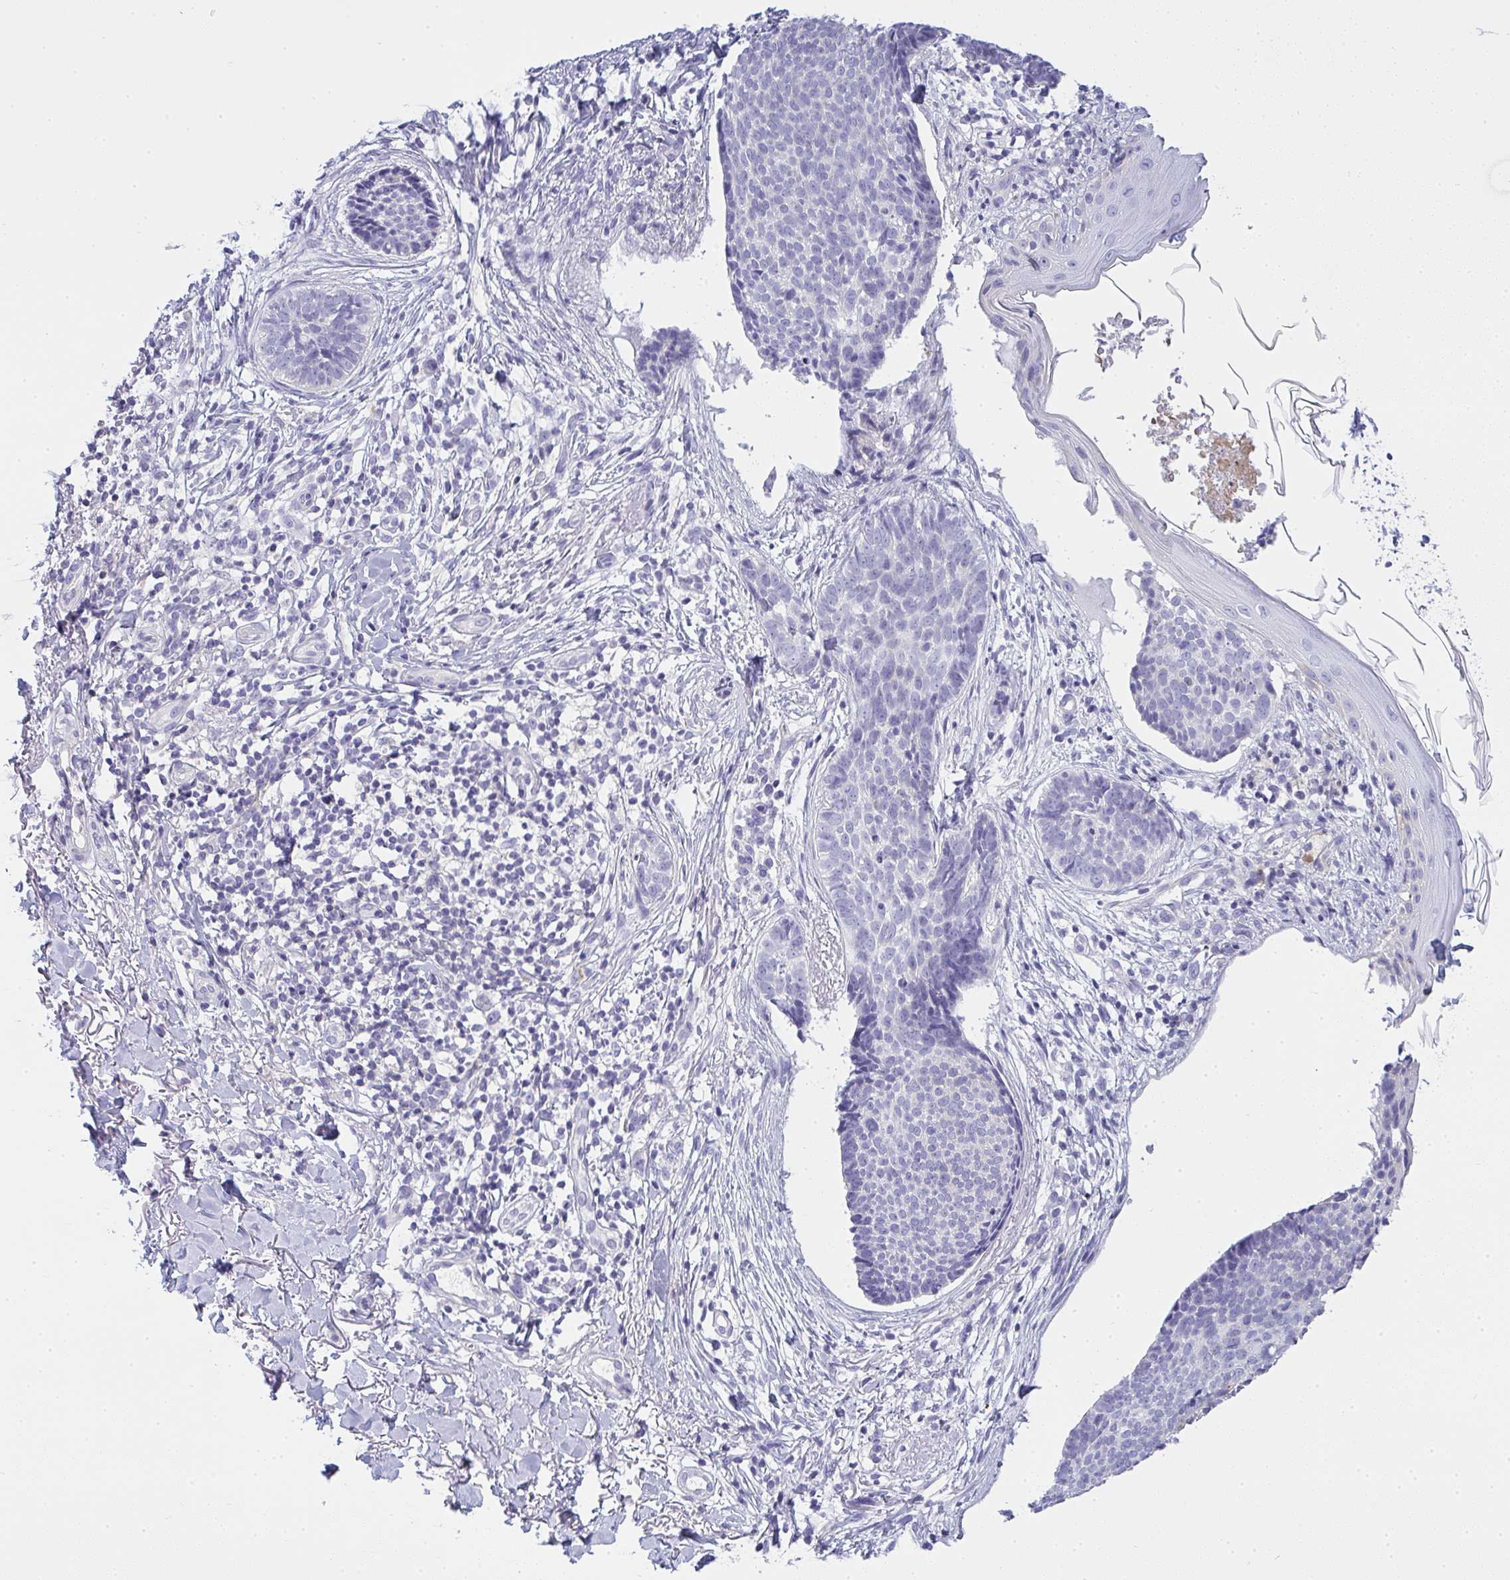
{"staining": {"intensity": "negative", "quantity": "none", "location": "none"}, "tissue": "skin cancer", "cell_type": "Tumor cells", "image_type": "cancer", "snomed": [{"axis": "morphology", "description": "Basal cell carcinoma"}, {"axis": "topography", "description": "Skin"}, {"axis": "topography", "description": "Skin of back"}], "caption": "Tumor cells show no significant protein positivity in skin cancer (basal cell carcinoma). The staining is performed using DAB (3,3'-diaminobenzidine) brown chromogen with nuclei counter-stained in using hematoxylin.", "gene": "GSDMB", "patient": {"sex": "male", "age": 81}}